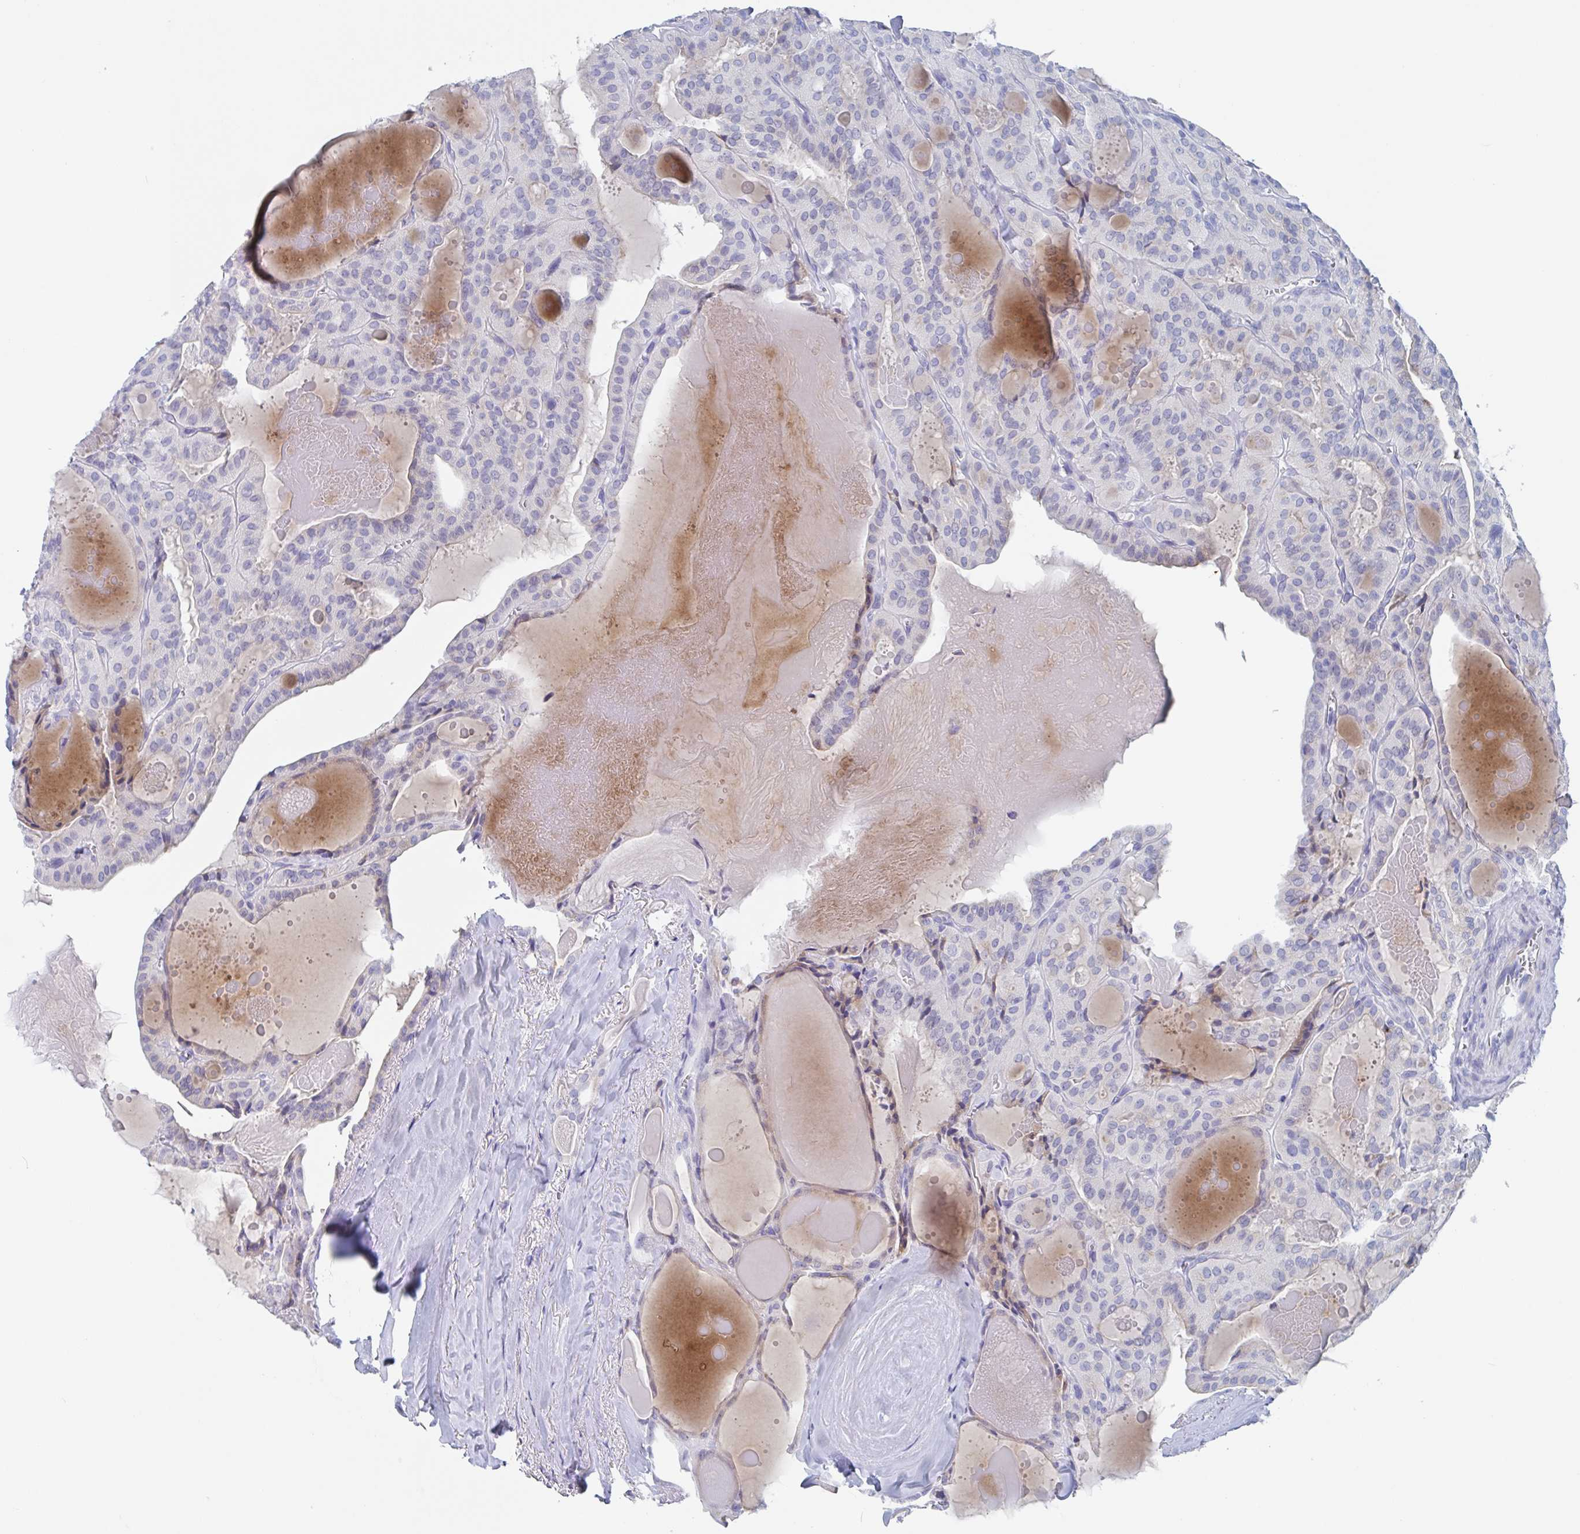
{"staining": {"intensity": "negative", "quantity": "none", "location": "none"}, "tissue": "thyroid cancer", "cell_type": "Tumor cells", "image_type": "cancer", "snomed": [{"axis": "morphology", "description": "Papillary adenocarcinoma, NOS"}, {"axis": "topography", "description": "Thyroid gland"}], "caption": "A high-resolution image shows immunohistochemistry (IHC) staining of thyroid cancer, which exhibits no significant staining in tumor cells. The staining was performed using DAB to visualize the protein expression in brown, while the nuclei were stained in blue with hematoxylin (Magnification: 20x).", "gene": "NT5C3B", "patient": {"sex": "male", "age": 52}}